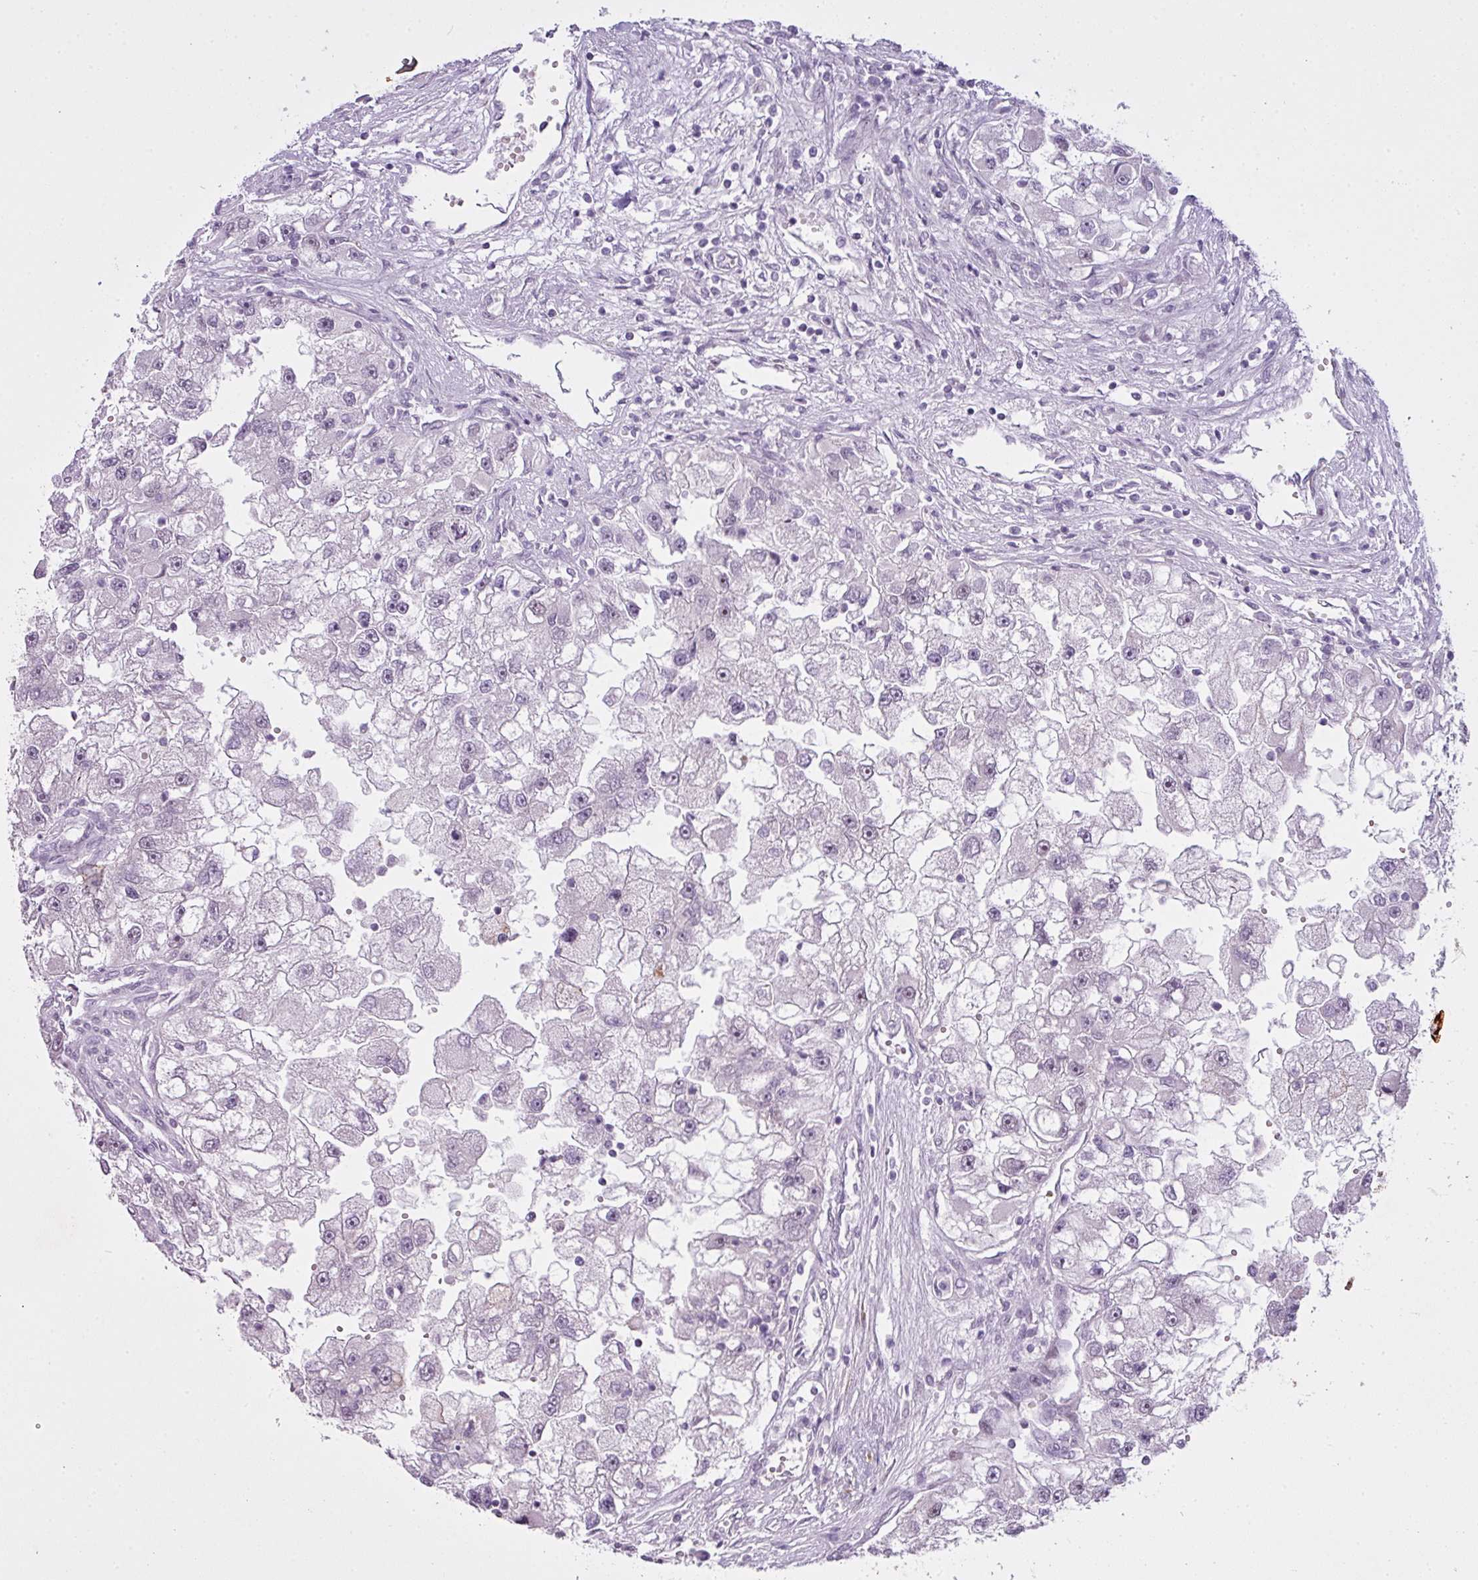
{"staining": {"intensity": "moderate", "quantity": "<25%", "location": "nuclear"}, "tissue": "renal cancer", "cell_type": "Tumor cells", "image_type": "cancer", "snomed": [{"axis": "morphology", "description": "Adenocarcinoma, NOS"}, {"axis": "topography", "description": "Kidney"}], "caption": "Human adenocarcinoma (renal) stained with a brown dye displays moderate nuclear positive positivity in about <25% of tumor cells.", "gene": "ZNF688", "patient": {"sex": "male", "age": 63}}